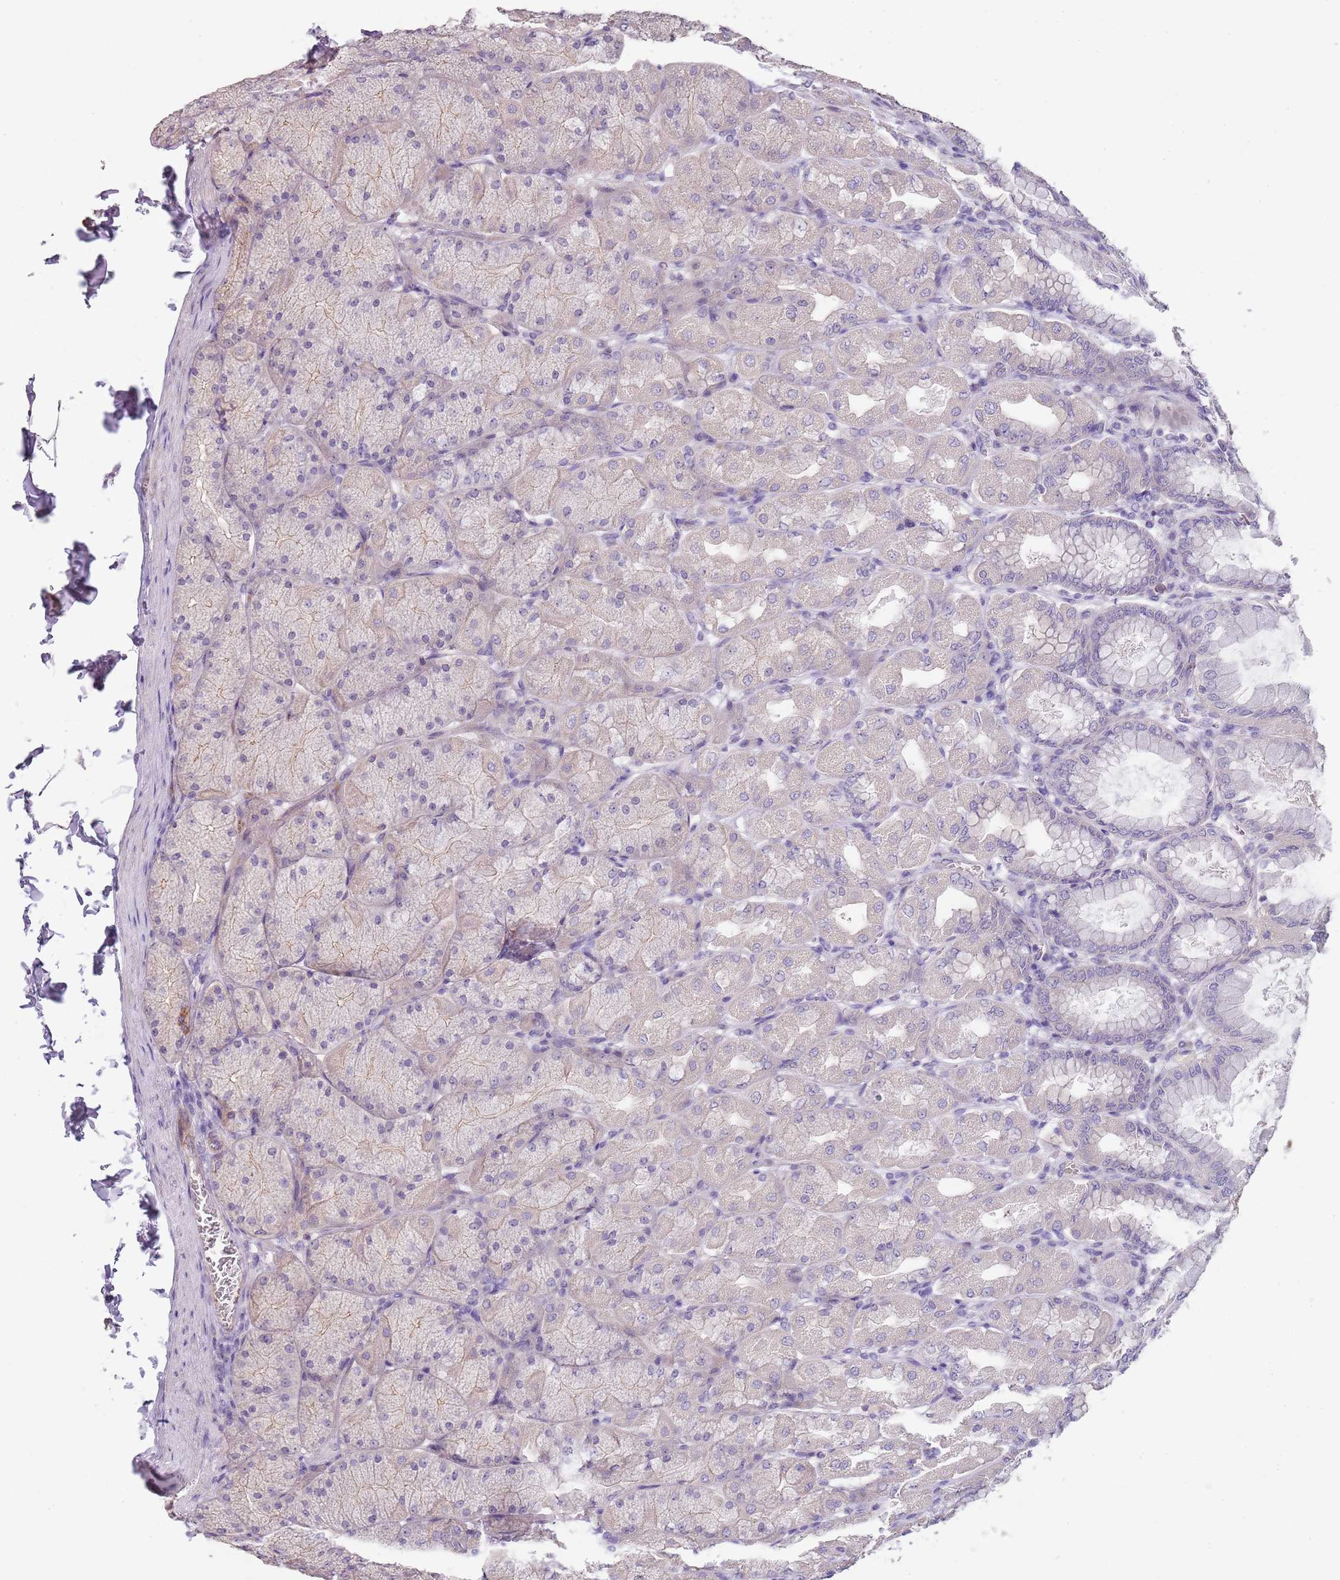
{"staining": {"intensity": "moderate", "quantity": "25%-75%", "location": "cytoplasmic/membranous"}, "tissue": "stomach", "cell_type": "Glandular cells", "image_type": "normal", "snomed": [{"axis": "morphology", "description": "Normal tissue, NOS"}, {"axis": "topography", "description": "Stomach, upper"}], "caption": "This is a photomicrograph of IHC staining of unremarkable stomach, which shows moderate staining in the cytoplasmic/membranous of glandular cells.", "gene": "ZNF583", "patient": {"sex": "female", "age": 56}}